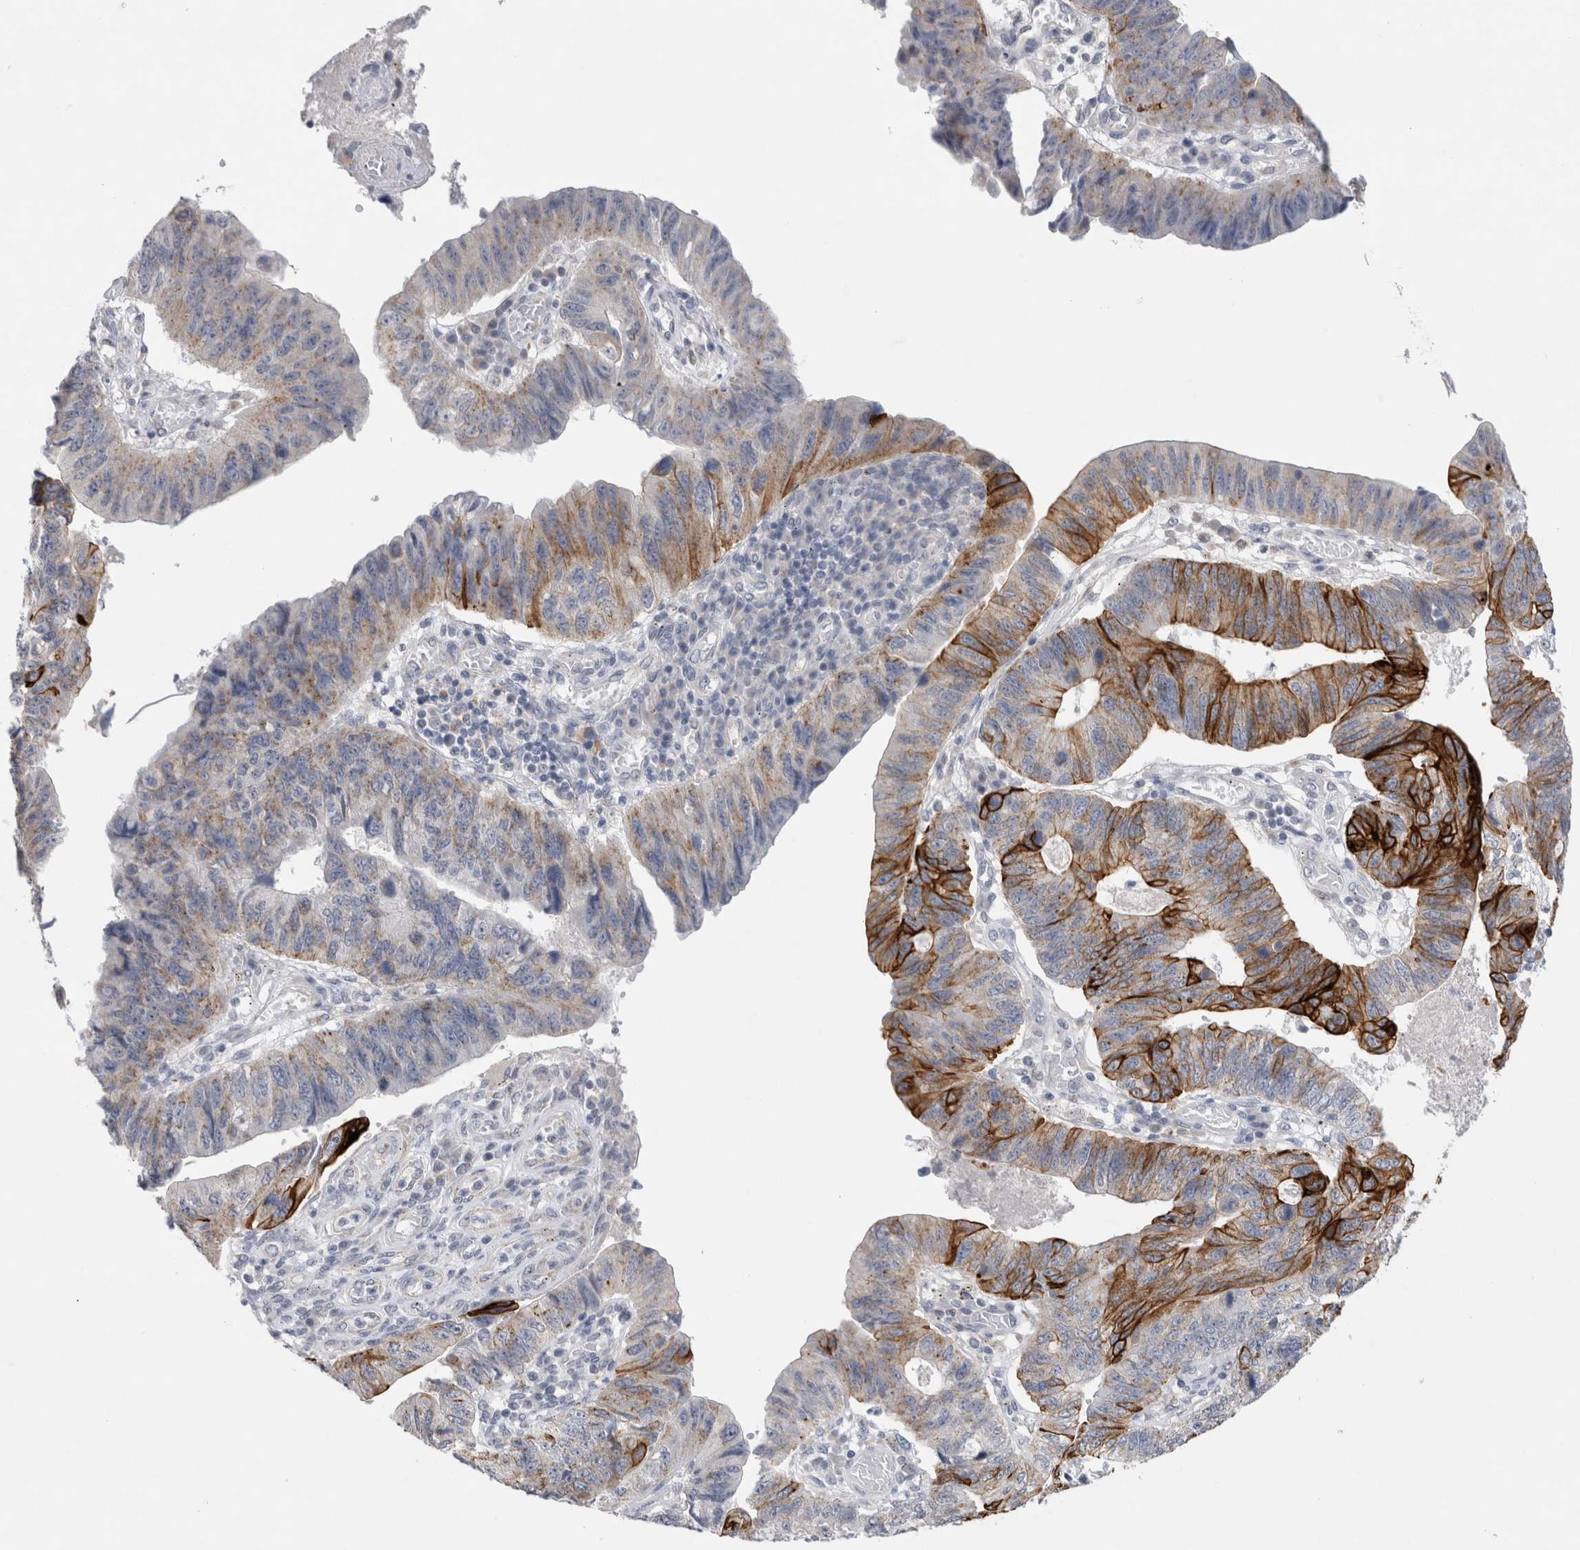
{"staining": {"intensity": "strong", "quantity": "<25%", "location": "cytoplasmic/membranous"}, "tissue": "stomach cancer", "cell_type": "Tumor cells", "image_type": "cancer", "snomed": [{"axis": "morphology", "description": "Adenocarcinoma, NOS"}, {"axis": "topography", "description": "Stomach"}], "caption": "Strong cytoplasmic/membranous expression is identified in about <25% of tumor cells in stomach cancer. (DAB (3,3'-diaminobenzidine) IHC with brightfield microscopy, high magnification).", "gene": "GAA", "patient": {"sex": "male", "age": 59}}